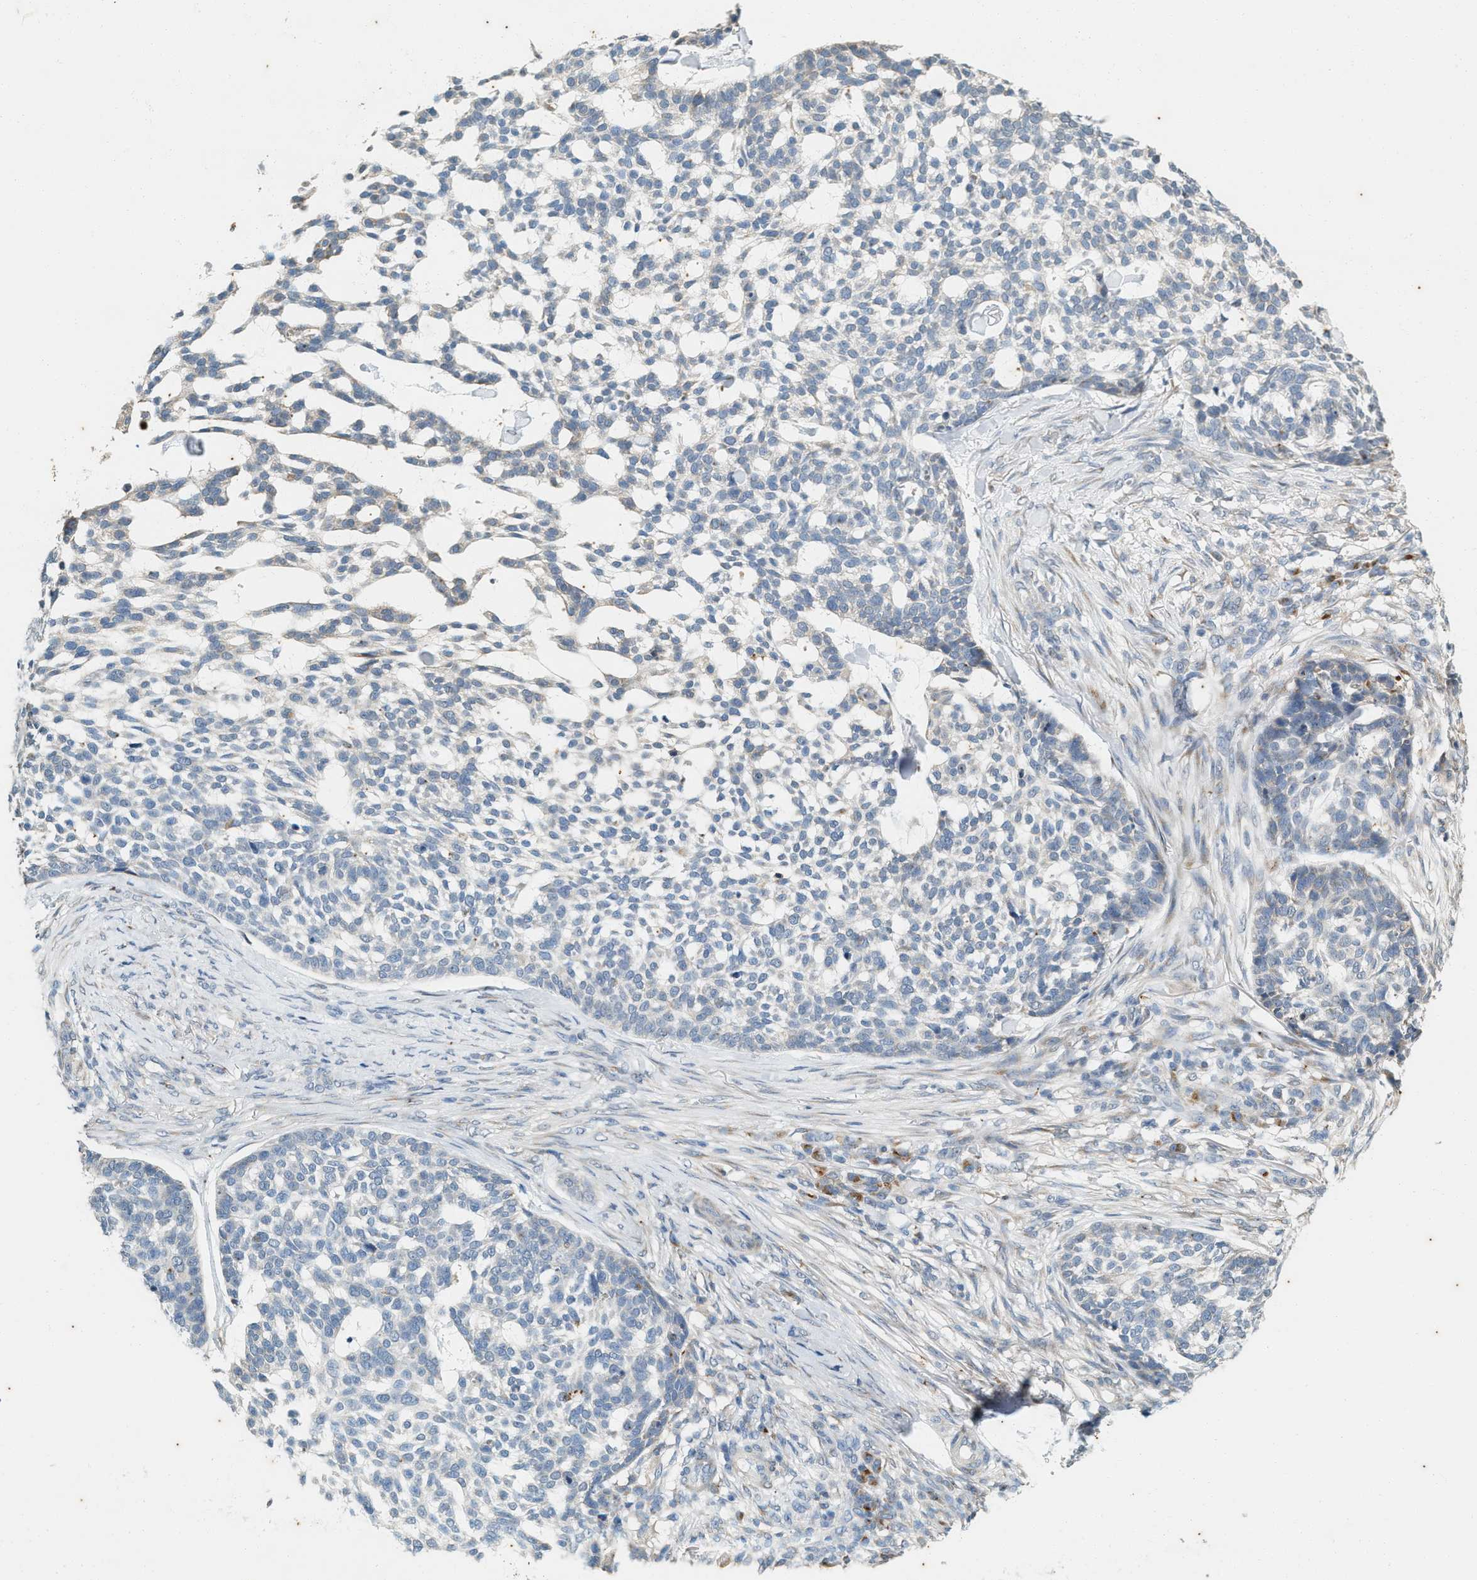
{"staining": {"intensity": "negative", "quantity": "none", "location": "none"}, "tissue": "skin cancer", "cell_type": "Tumor cells", "image_type": "cancer", "snomed": [{"axis": "morphology", "description": "Basal cell carcinoma"}, {"axis": "topography", "description": "Skin"}], "caption": "Immunohistochemical staining of human skin basal cell carcinoma demonstrates no significant expression in tumor cells. Nuclei are stained in blue.", "gene": "CHPF2", "patient": {"sex": "female", "age": 64}}